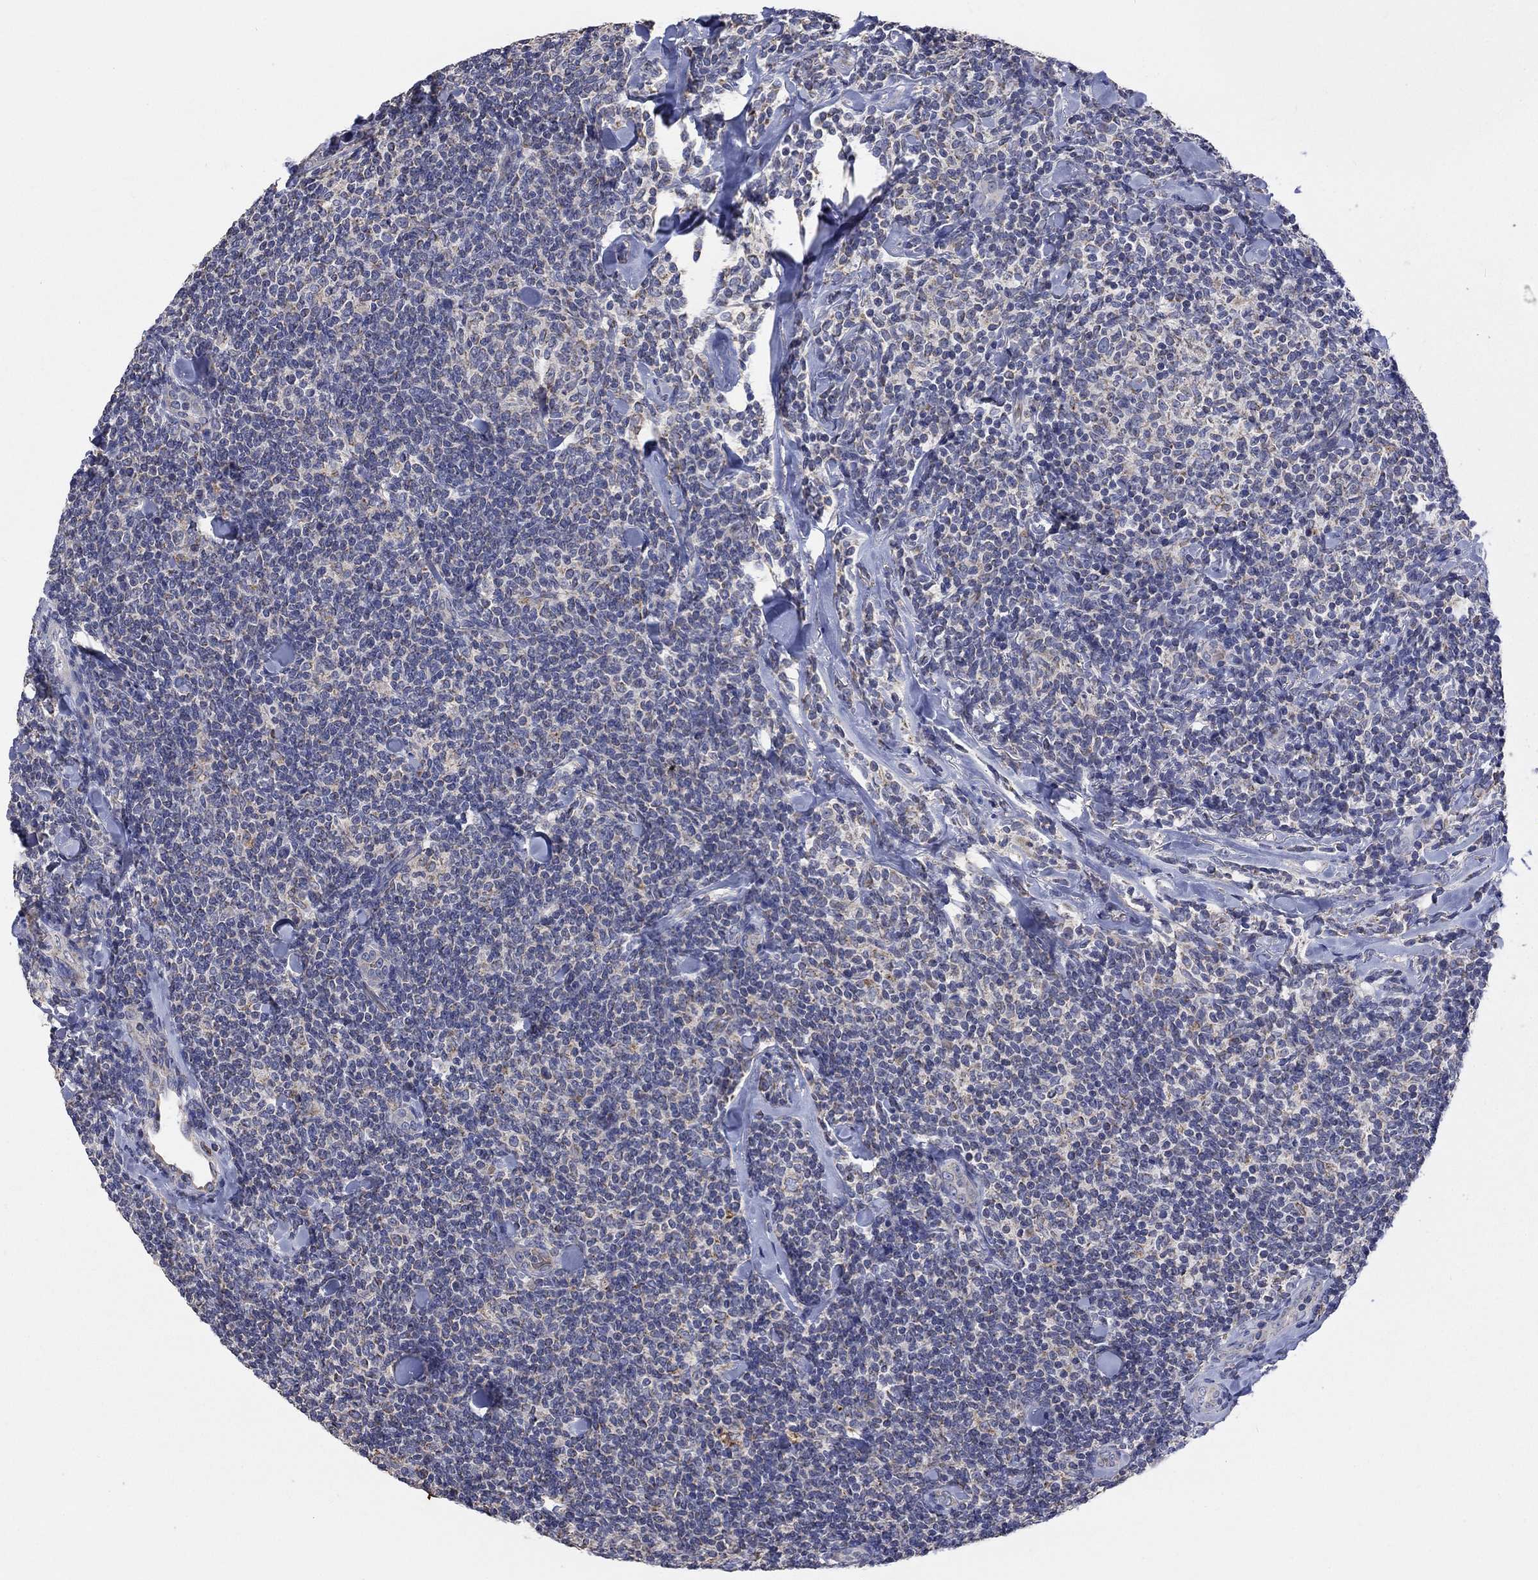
{"staining": {"intensity": "negative", "quantity": "none", "location": "none"}, "tissue": "lymphoma", "cell_type": "Tumor cells", "image_type": "cancer", "snomed": [{"axis": "morphology", "description": "Malignant lymphoma, non-Hodgkin's type, Low grade"}, {"axis": "topography", "description": "Lymph node"}], "caption": "Immunohistochemistry (IHC) of lymphoma exhibits no positivity in tumor cells.", "gene": "UGT8", "patient": {"sex": "female", "age": 56}}